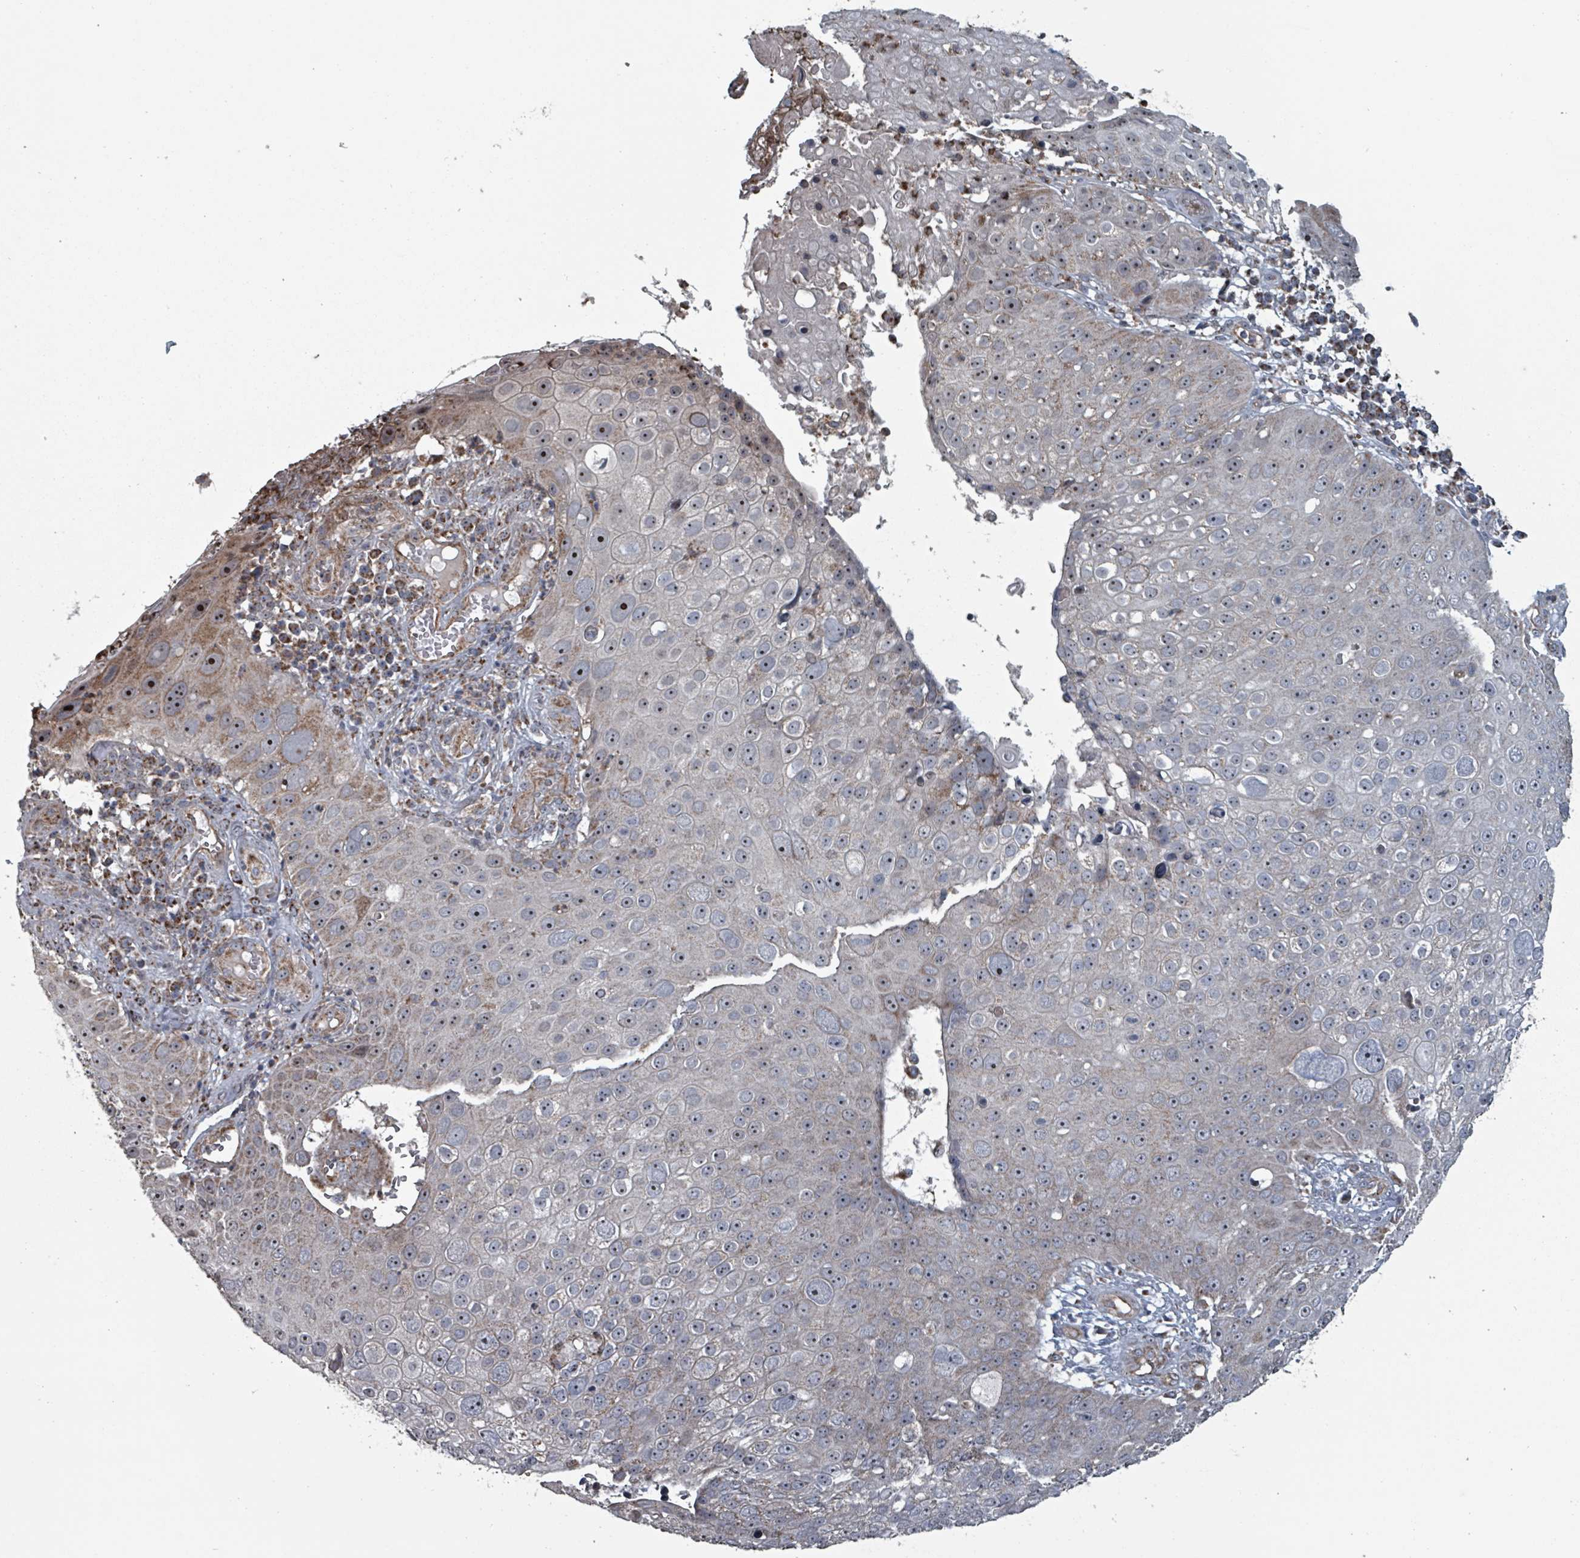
{"staining": {"intensity": "weak", "quantity": "<25%", "location": "cytoplasmic/membranous"}, "tissue": "skin cancer", "cell_type": "Tumor cells", "image_type": "cancer", "snomed": [{"axis": "morphology", "description": "Squamous cell carcinoma, NOS"}, {"axis": "topography", "description": "Skin"}], "caption": "A photomicrograph of skin squamous cell carcinoma stained for a protein shows no brown staining in tumor cells. (Brightfield microscopy of DAB (3,3'-diaminobenzidine) immunohistochemistry (IHC) at high magnification).", "gene": "MRPL4", "patient": {"sex": "male", "age": 71}}